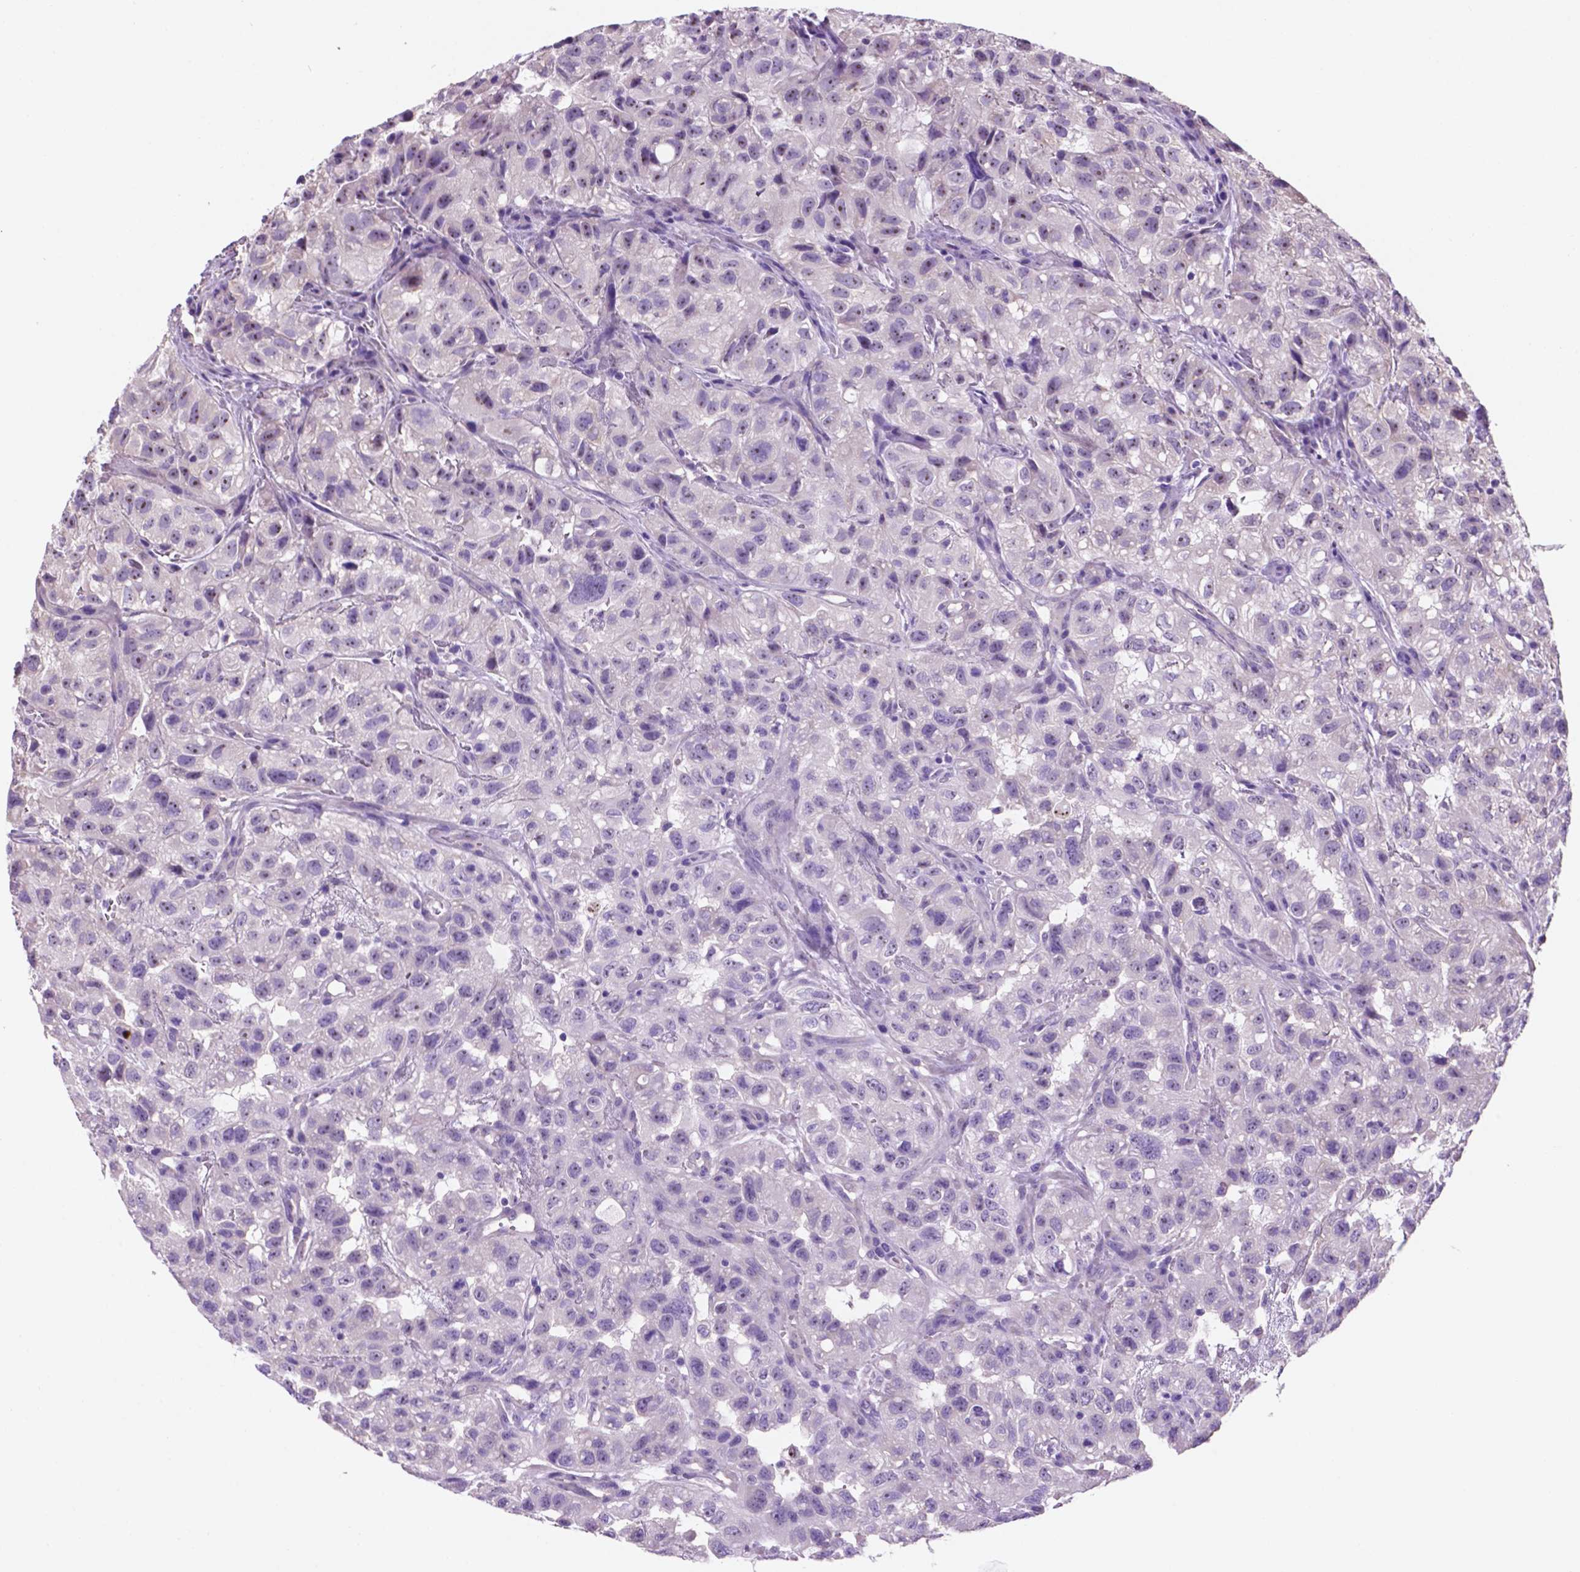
{"staining": {"intensity": "moderate", "quantity": "<25%", "location": "nuclear"}, "tissue": "renal cancer", "cell_type": "Tumor cells", "image_type": "cancer", "snomed": [{"axis": "morphology", "description": "Adenocarcinoma, NOS"}, {"axis": "topography", "description": "Kidney"}], "caption": "DAB immunohistochemical staining of human adenocarcinoma (renal) demonstrates moderate nuclear protein expression in approximately <25% of tumor cells.", "gene": "SPDYA", "patient": {"sex": "male", "age": 64}}